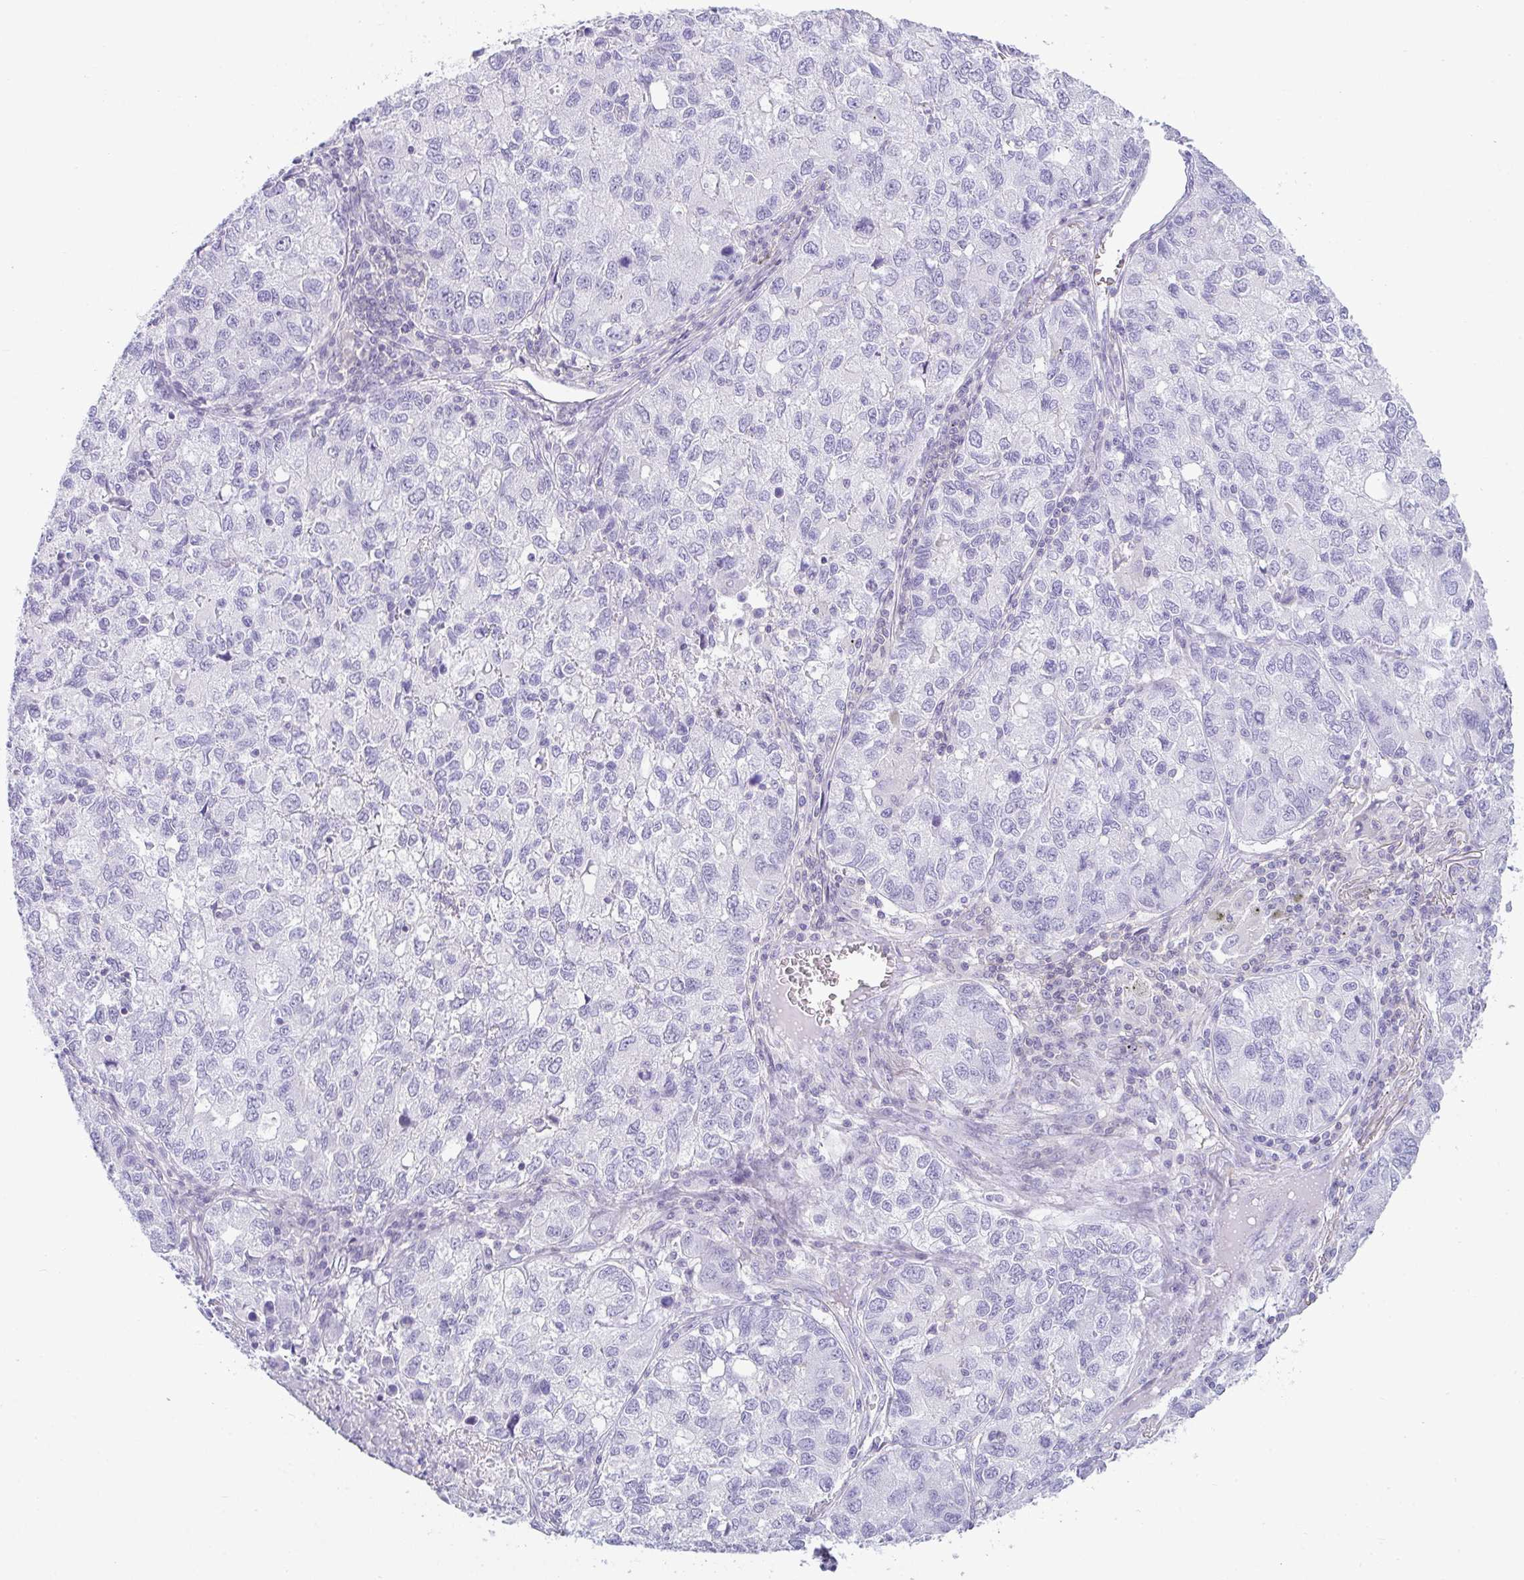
{"staining": {"intensity": "negative", "quantity": "none", "location": "none"}, "tissue": "lung cancer", "cell_type": "Tumor cells", "image_type": "cancer", "snomed": [{"axis": "morphology", "description": "Normal morphology"}, {"axis": "morphology", "description": "Adenocarcinoma, NOS"}, {"axis": "topography", "description": "Lymph node"}, {"axis": "topography", "description": "Lung"}], "caption": "Tumor cells are negative for brown protein staining in lung cancer.", "gene": "CDRT15", "patient": {"sex": "female", "age": 51}}